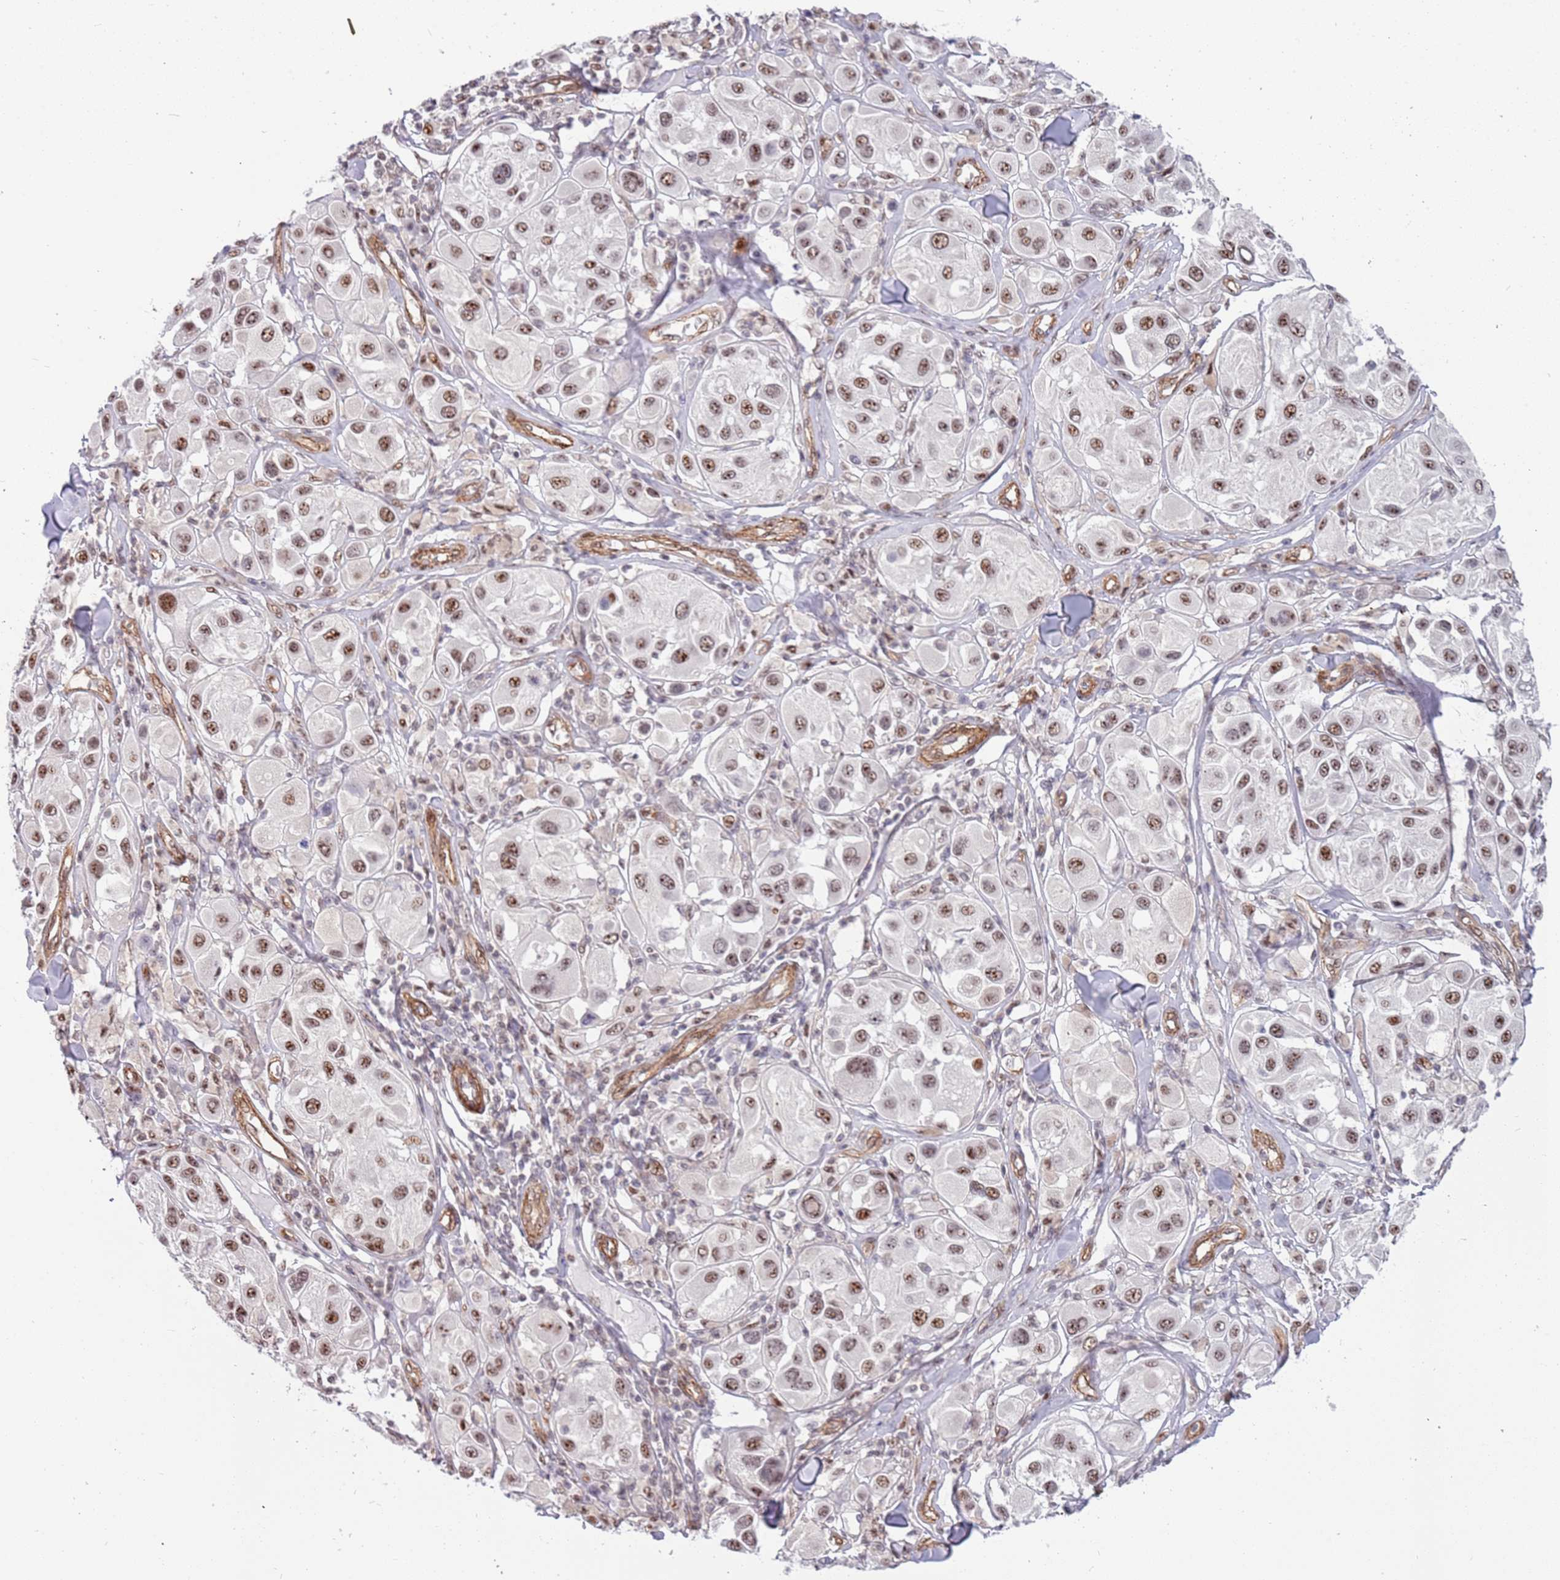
{"staining": {"intensity": "moderate", "quantity": ">75%", "location": "nuclear"}, "tissue": "melanoma", "cell_type": "Tumor cells", "image_type": "cancer", "snomed": [{"axis": "morphology", "description": "Malignant melanoma, Metastatic site"}, {"axis": "topography", "description": "Skin"}], "caption": "Human melanoma stained with a protein marker displays moderate staining in tumor cells.", "gene": "LRMDA", "patient": {"sex": "male", "age": 41}}